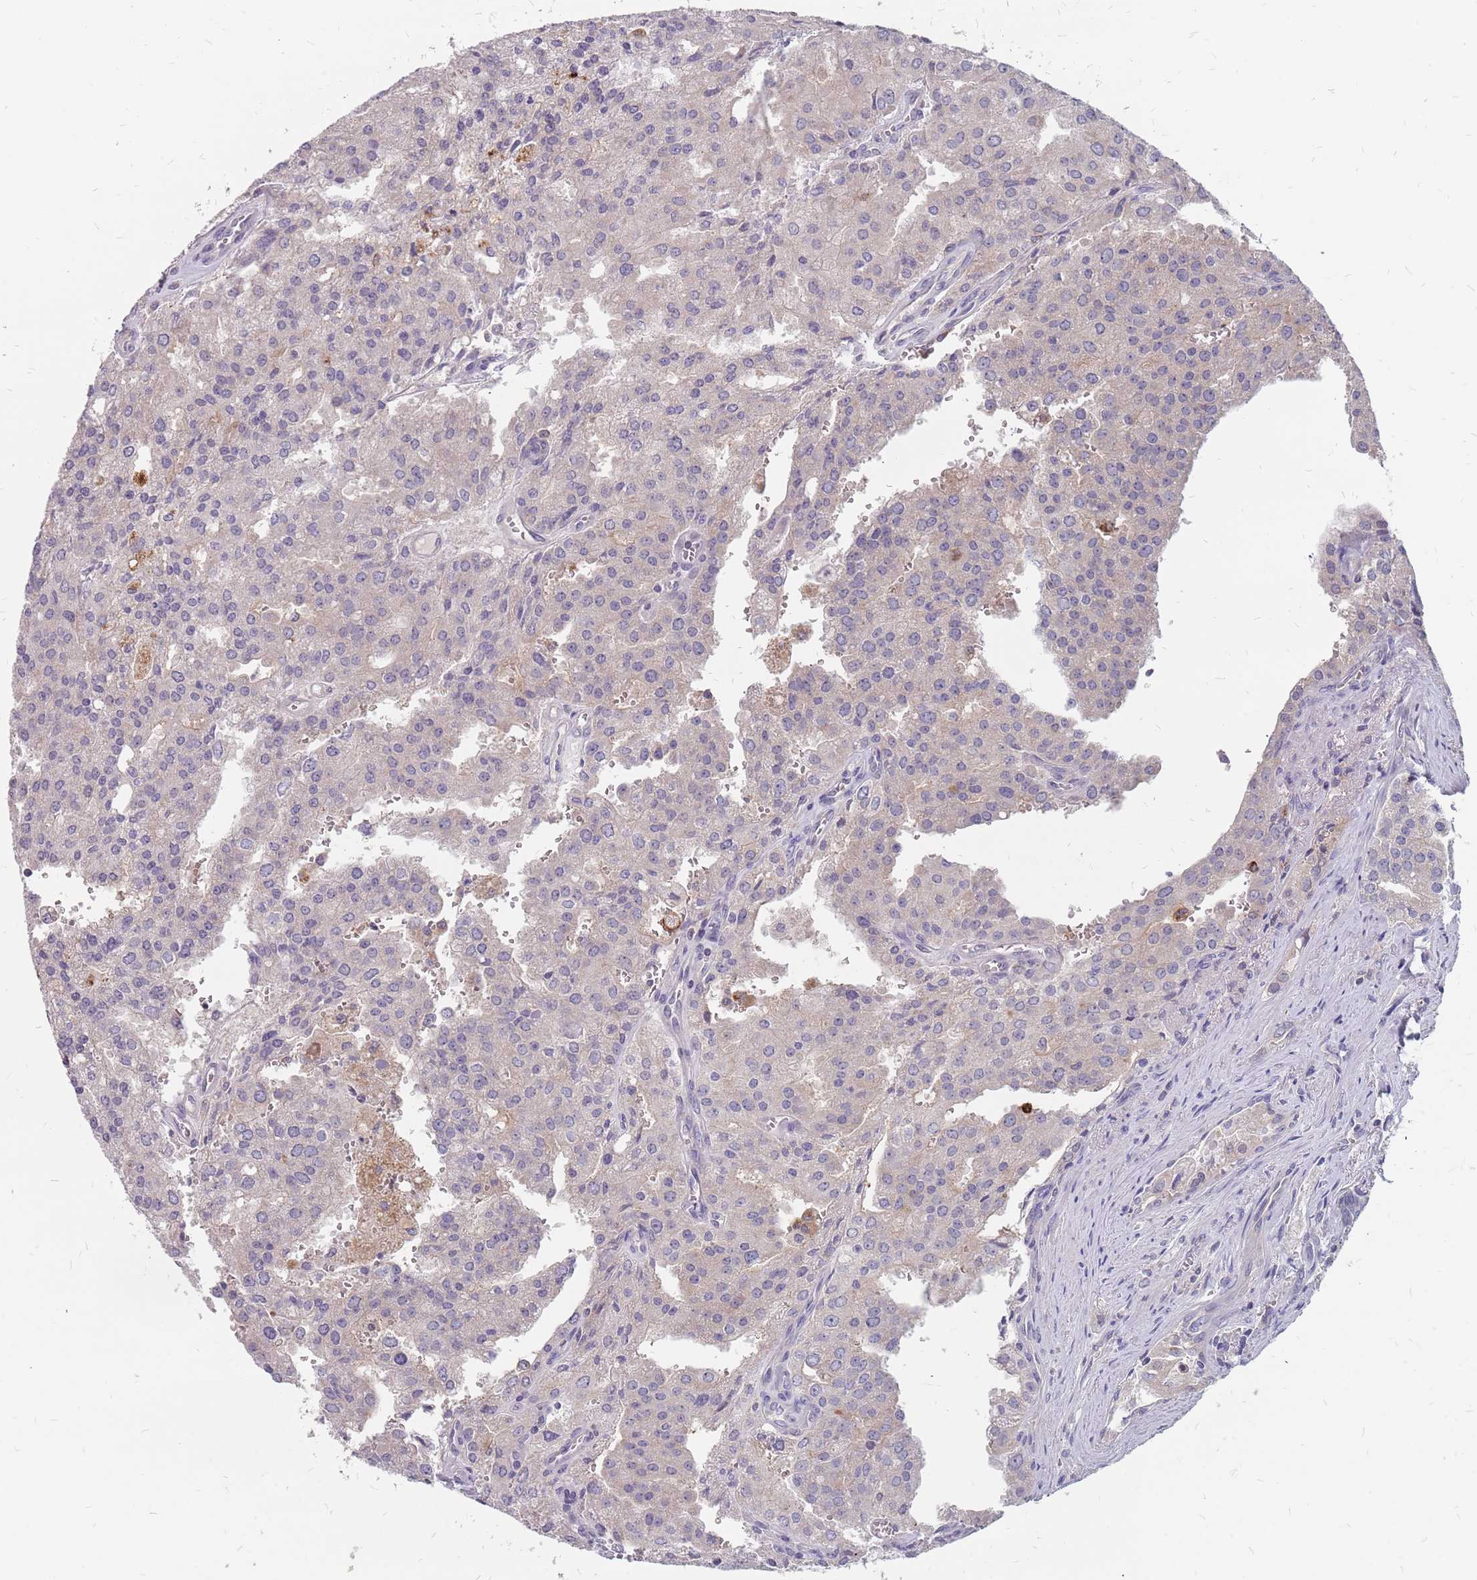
{"staining": {"intensity": "negative", "quantity": "none", "location": "none"}, "tissue": "prostate cancer", "cell_type": "Tumor cells", "image_type": "cancer", "snomed": [{"axis": "morphology", "description": "Adenocarcinoma, High grade"}, {"axis": "topography", "description": "Prostate"}], "caption": "Human prostate high-grade adenocarcinoma stained for a protein using immunohistochemistry (IHC) demonstrates no positivity in tumor cells.", "gene": "CMTR2", "patient": {"sex": "male", "age": 68}}